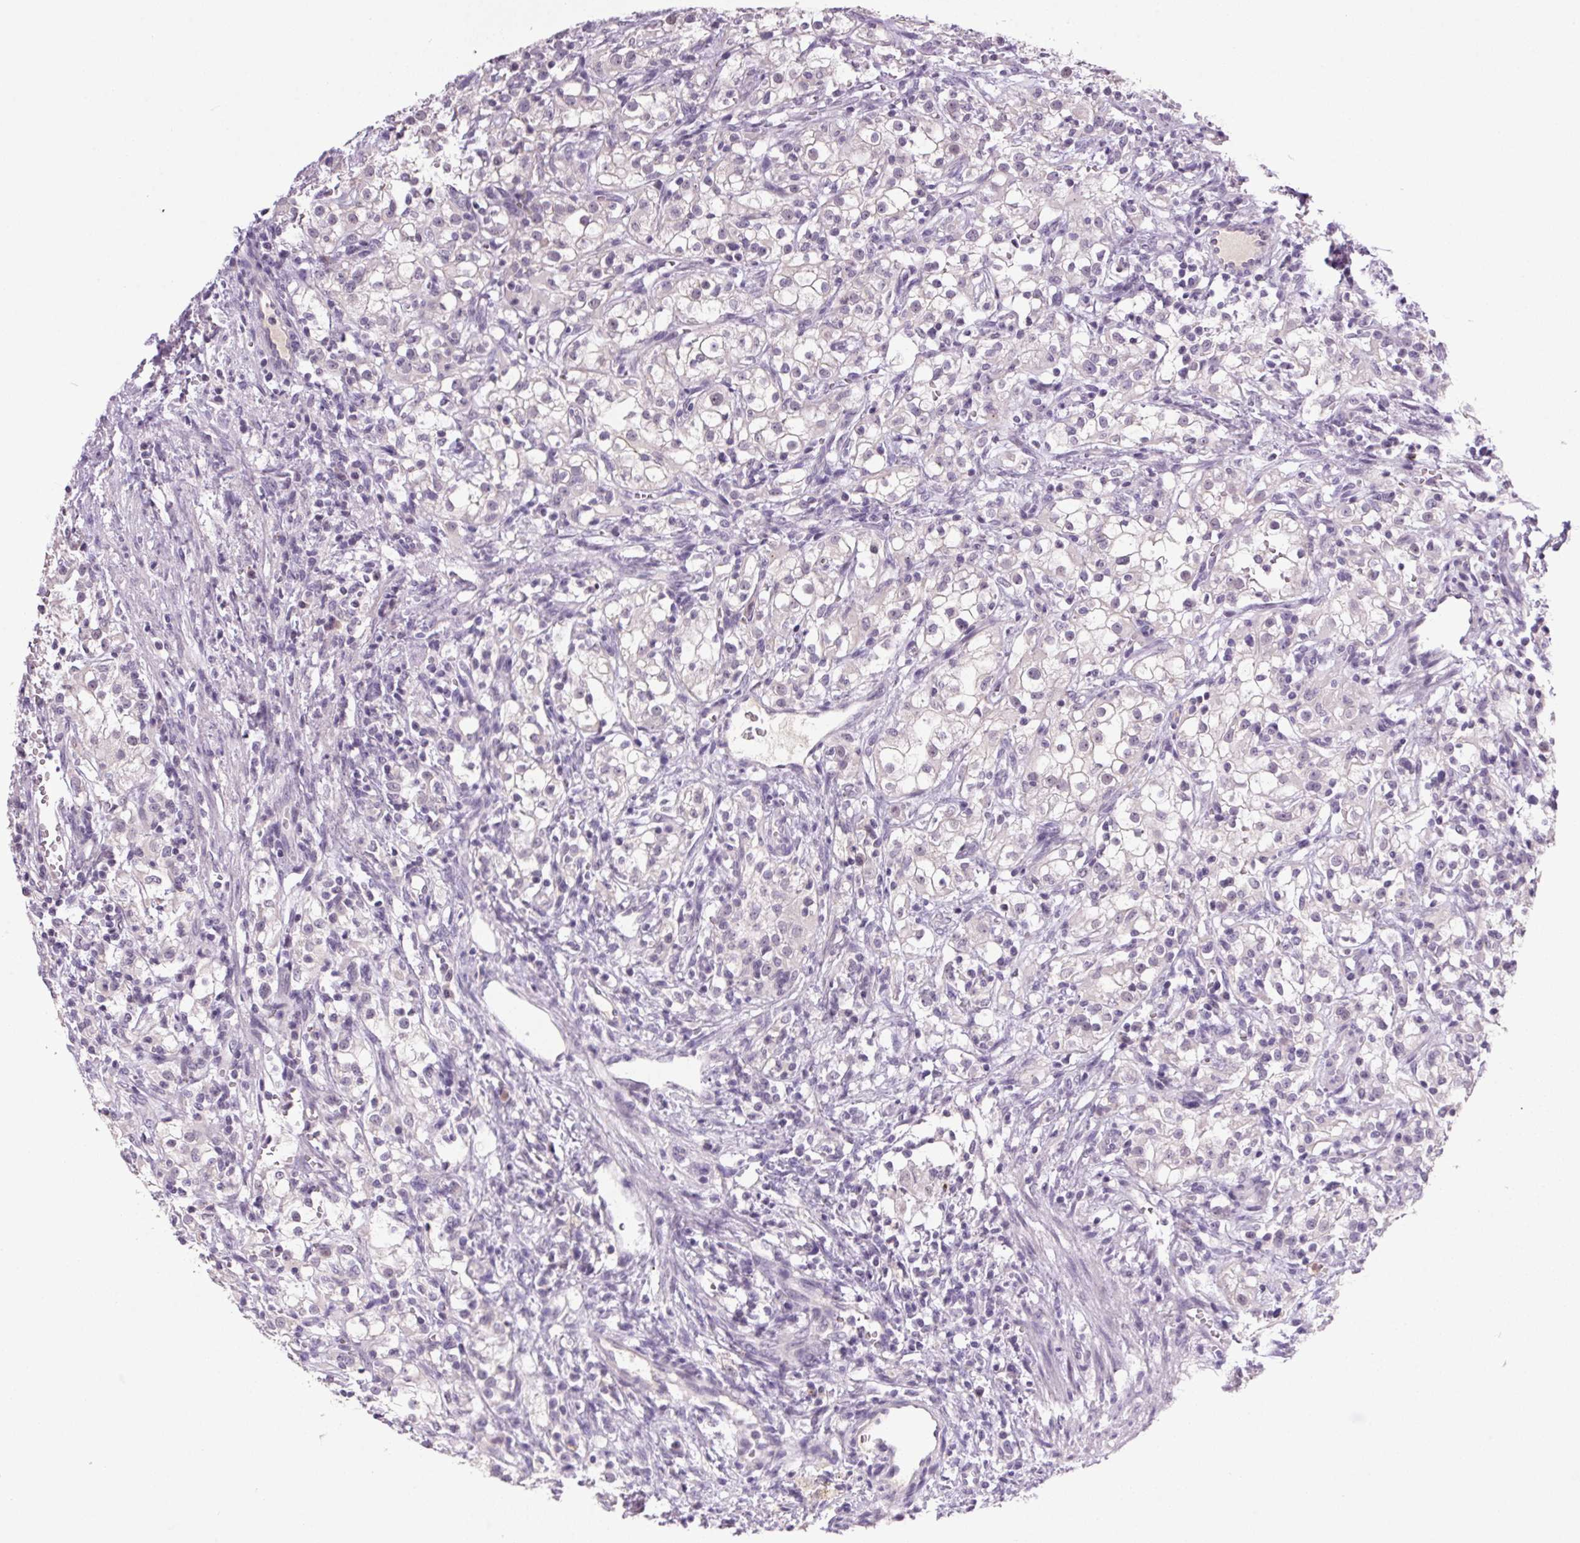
{"staining": {"intensity": "negative", "quantity": "none", "location": "none"}, "tissue": "renal cancer", "cell_type": "Tumor cells", "image_type": "cancer", "snomed": [{"axis": "morphology", "description": "Adenocarcinoma, NOS"}, {"axis": "topography", "description": "Kidney"}], "caption": "DAB (3,3'-diaminobenzidine) immunohistochemical staining of human renal adenocarcinoma shows no significant positivity in tumor cells.", "gene": "TRDN", "patient": {"sex": "female", "age": 74}}